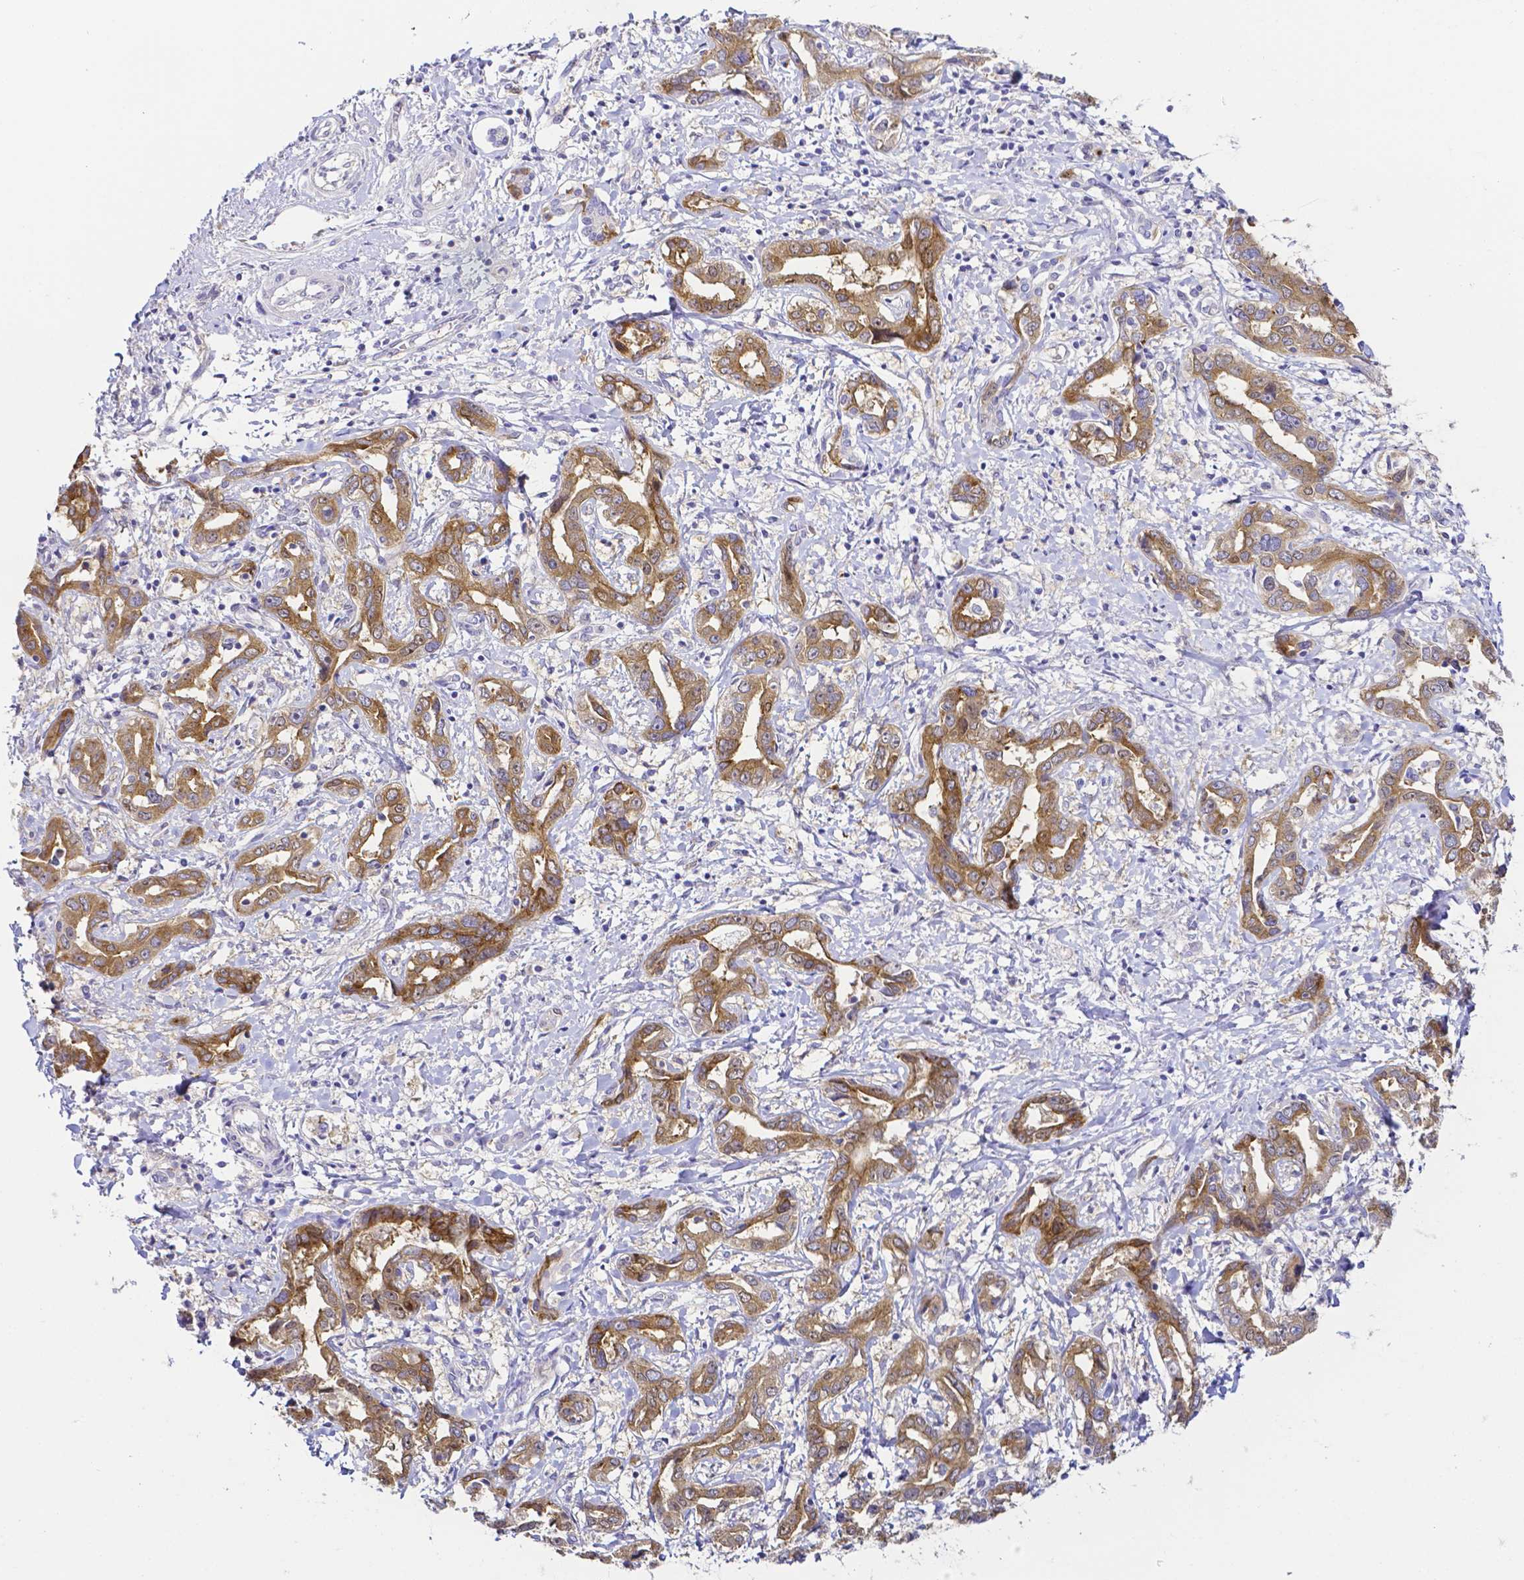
{"staining": {"intensity": "moderate", "quantity": ">75%", "location": "cytoplasmic/membranous"}, "tissue": "liver cancer", "cell_type": "Tumor cells", "image_type": "cancer", "snomed": [{"axis": "morphology", "description": "Cholangiocarcinoma"}, {"axis": "topography", "description": "Liver"}], "caption": "A micrograph of human liver cancer stained for a protein displays moderate cytoplasmic/membranous brown staining in tumor cells.", "gene": "PKP3", "patient": {"sex": "male", "age": 59}}